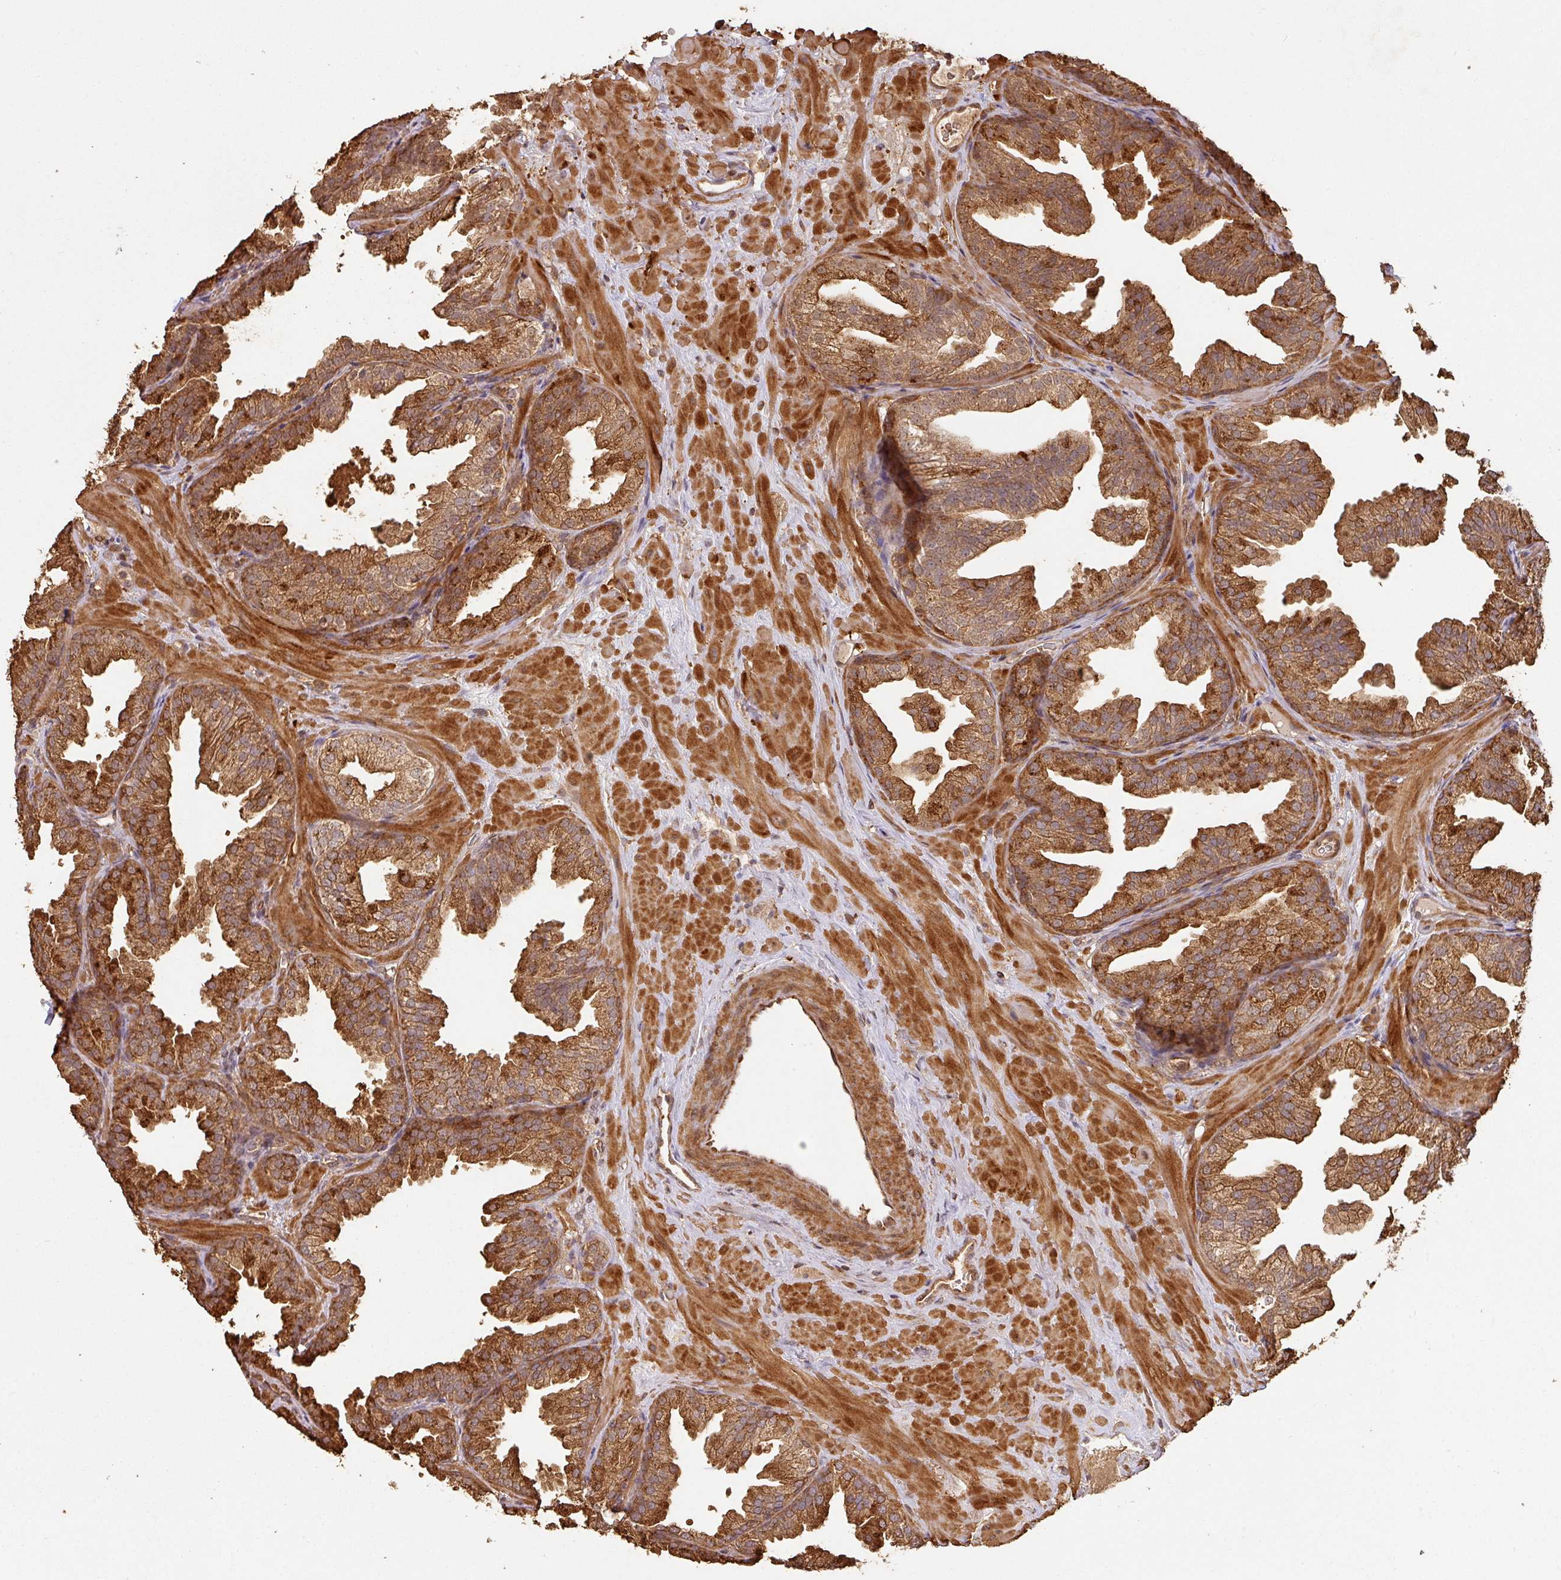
{"staining": {"intensity": "strong", "quantity": ">75%", "location": "cytoplasmic/membranous"}, "tissue": "prostate", "cell_type": "Glandular cells", "image_type": "normal", "snomed": [{"axis": "morphology", "description": "Normal tissue, NOS"}, {"axis": "topography", "description": "Prostate"}], "caption": "Immunohistochemistry (IHC) of benign prostate demonstrates high levels of strong cytoplasmic/membranous staining in about >75% of glandular cells. Nuclei are stained in blue.", "gene": "ZNF322", "patient": {"sex": "male", "age": 37}}